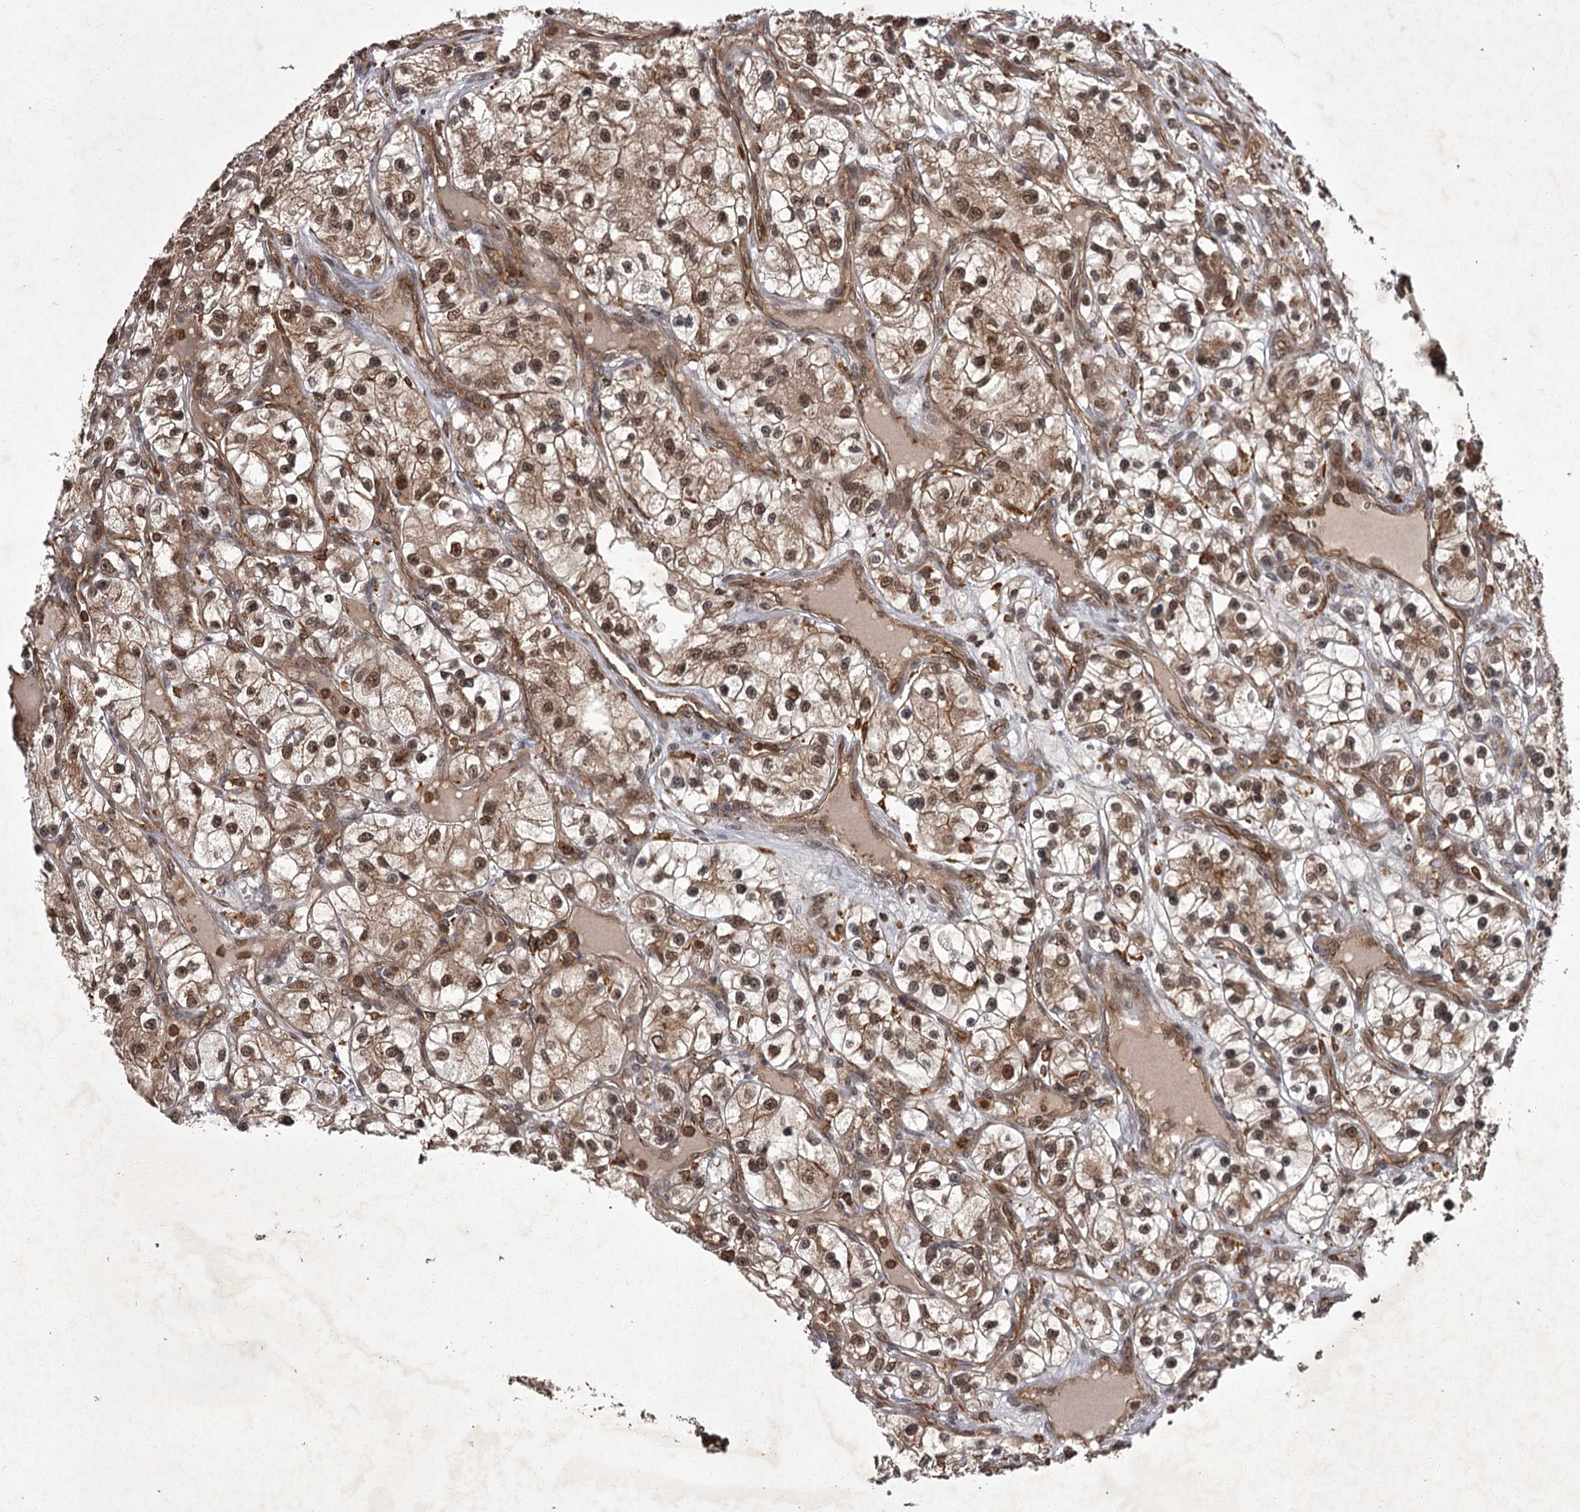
{"staining": {"intensity": "moderate", "quantity": ">75%", "location": "cytoplasmic/membranous,nuclear"}, "tissue": "renal cancer", "cell_type": "Tumor cells", "image_type": "cancer", "snomed": [{"axis": "morphology", "description": "Adenocarcinoma, NOS"}, {"axis": "topography", "description": "Kidney"}], "caption": "Brown immunohistochemical staining in renal adenocarcinoma reveals moderate cytoplasmic/membranous and nuclear positivity in about >75% of tumor cells. (DAB IHC, brown staining for protein, blue staining for nuclei).", "gene": "TBC1D23", "patient": {"sex": "female", "age": 57}}